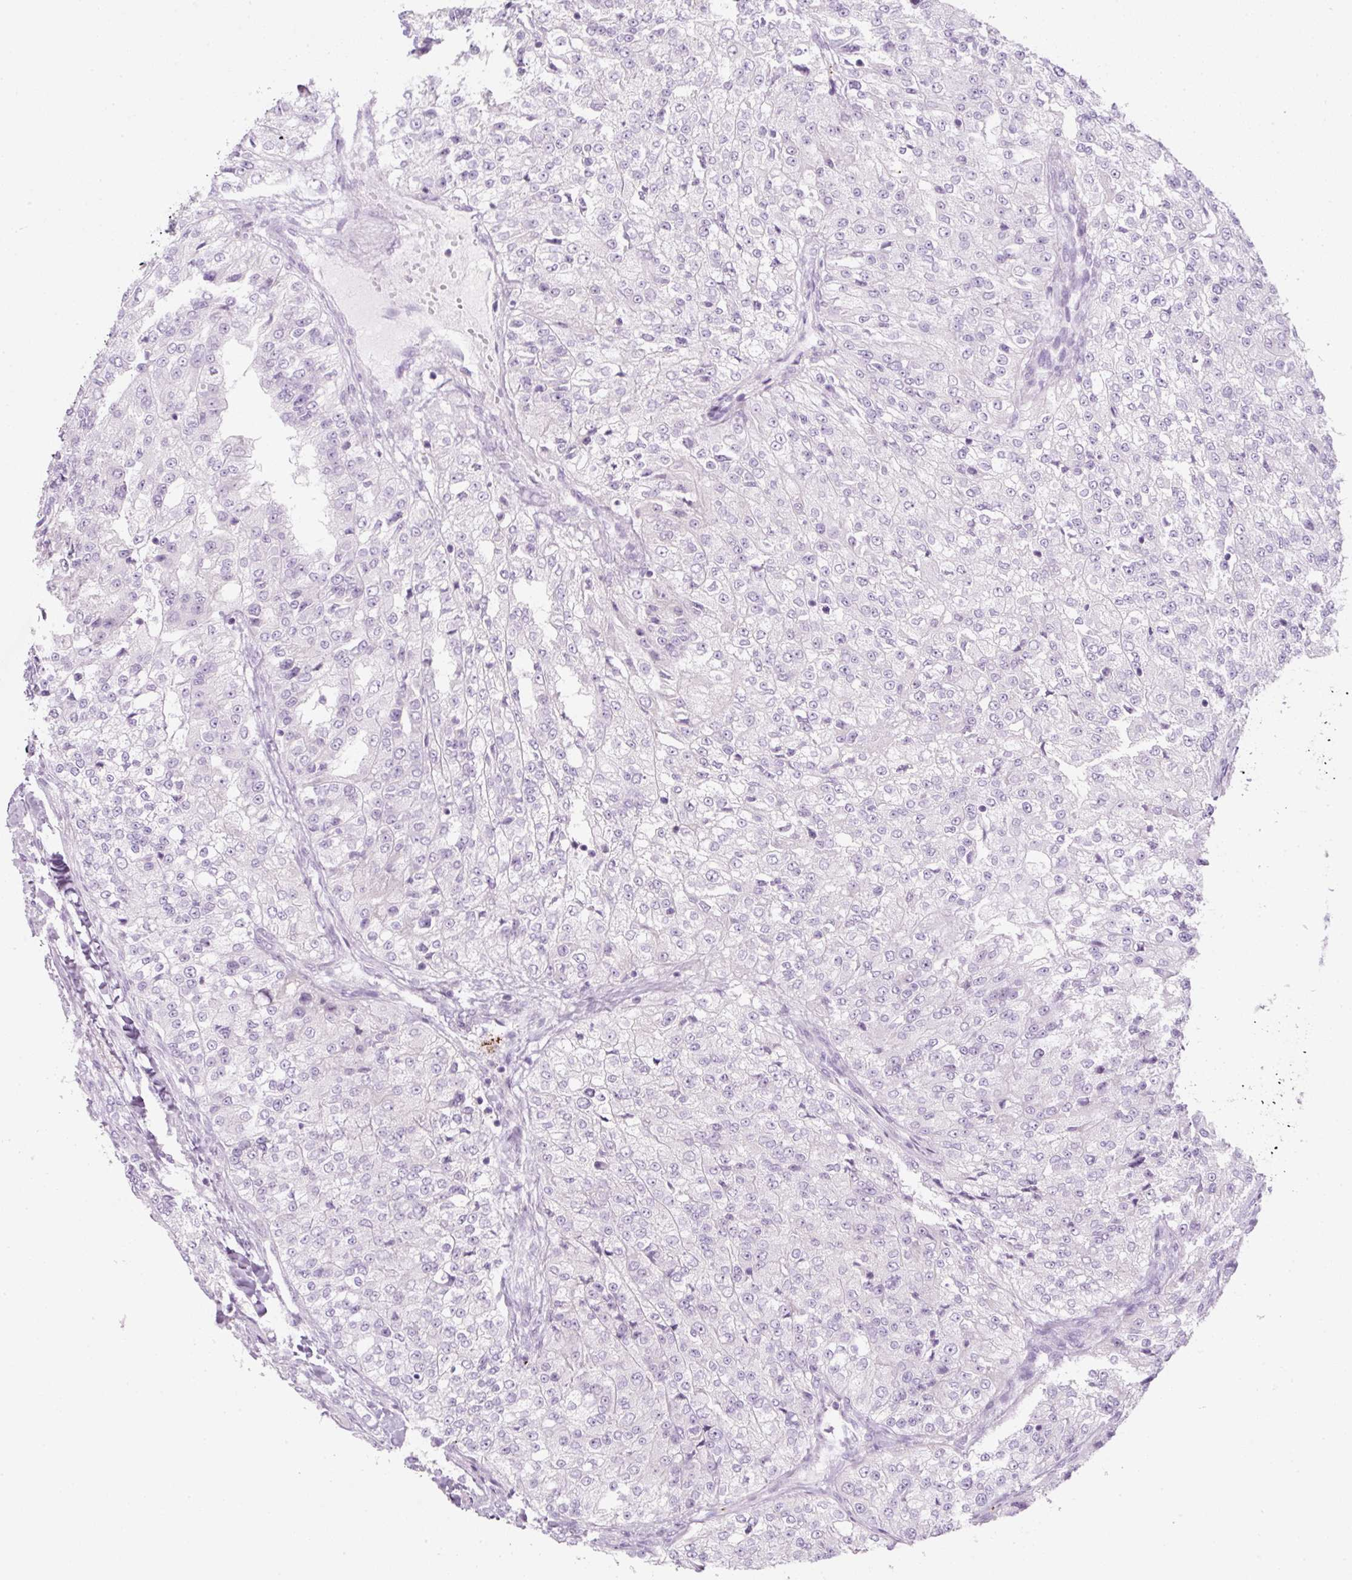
{"staining": {"intensity": "negative", "quantity": "none", "location": "none"}, "tissue": "renal cancer", "cell_type": "Tumor cells", "image_type": "cancer", "snomed": [{"axis": "morphology", "description": "Adenocarcinoma, NOS"}, {"axis": "topography", "description": "Kidney"}], "caption": "A high-resolution micrograph shows immunohistochemistry (IHC) staining of renal cancer, which reveals no significant expression in tumor cells. The staining is performed using DAB brown chromogen with nuclei counter-stained in using hematoxylin.", "gene": "PF4V1", "patient": {"sex": "female", "age": 63}}